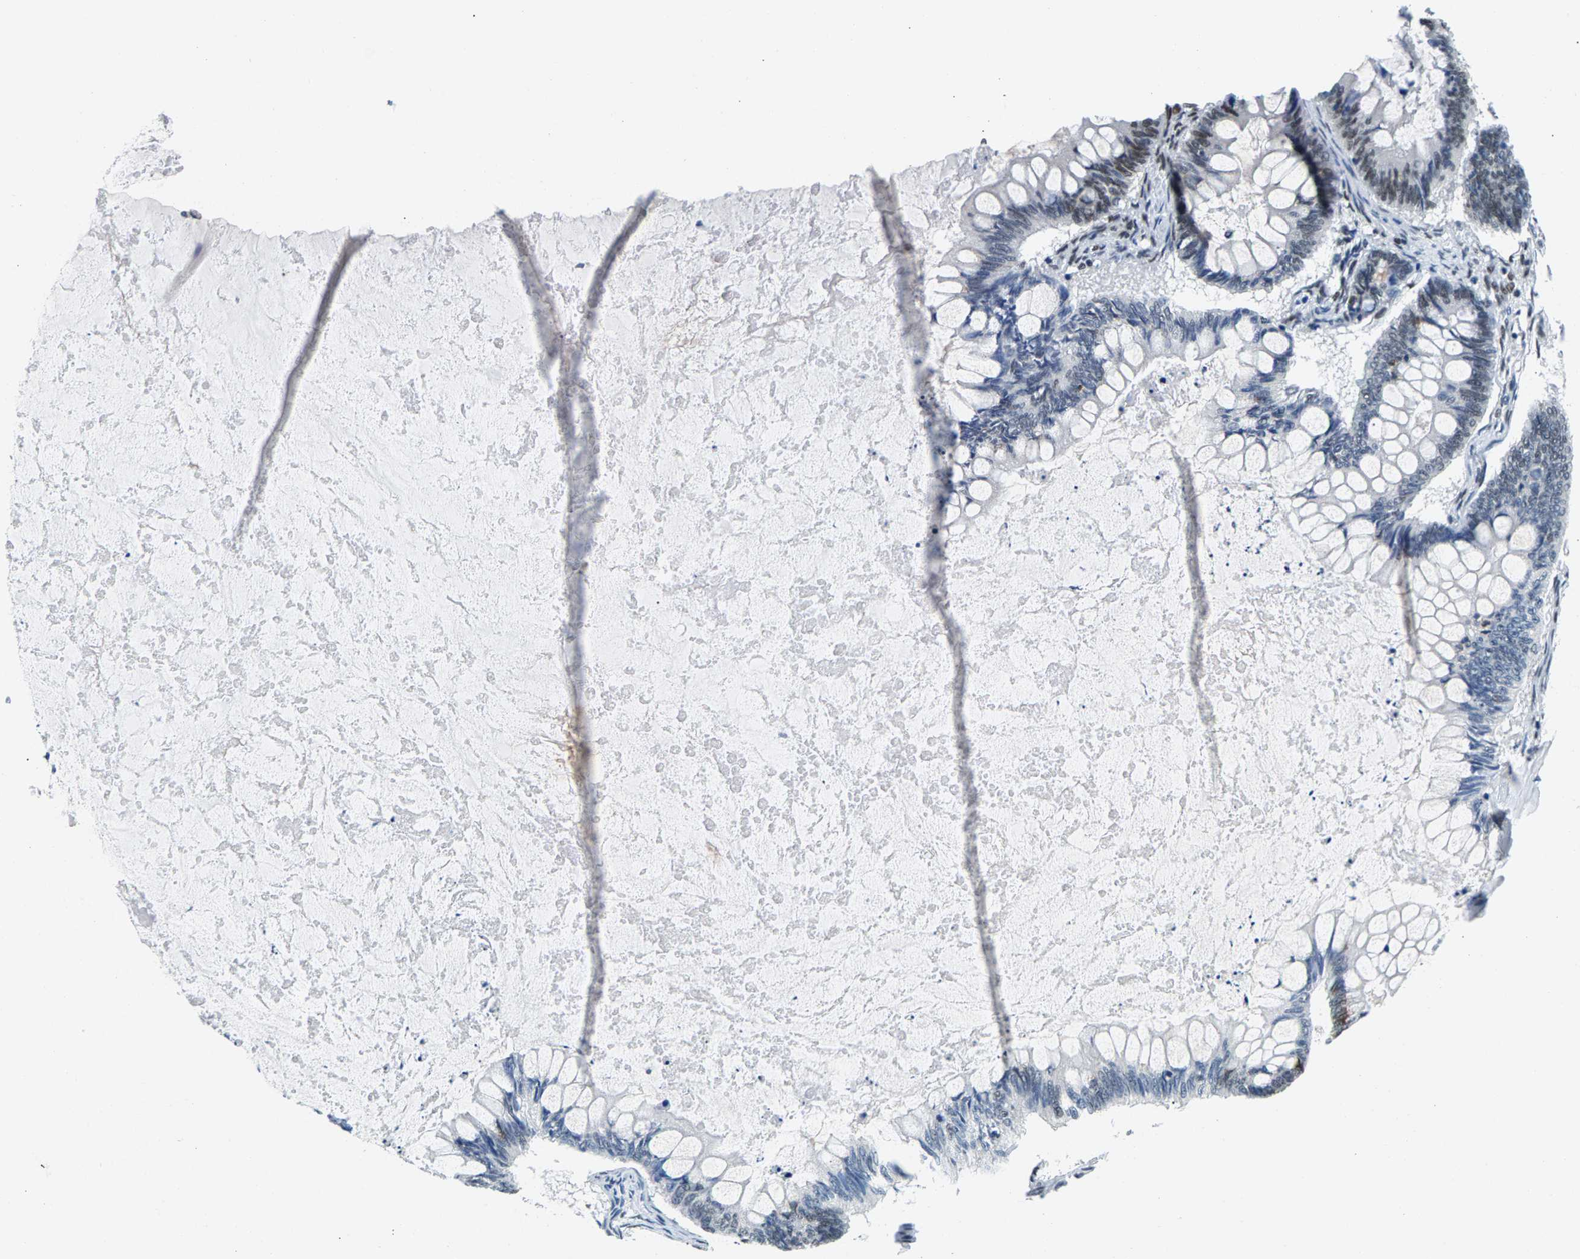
{"staining": {"intensity": "weak", "quantity": "<25%", "location": "nuclear"}, "tissue": "ovarian cancer", "cell_type": "Tumor cells", "image_type": "cancer", "snomed": [{"axis": "morphology", "description": "Cystadenocarcinoma, mucinous, NOS"}, {"axis": "topography", "description": "Ovary"}], "caption": "Micrograph shows no protein staining in tumor cells of ovarian mucinous cystadenocarcinoma tissue.", "gene": "ATF2", "patient": {"sex": "female", "age": 61}}